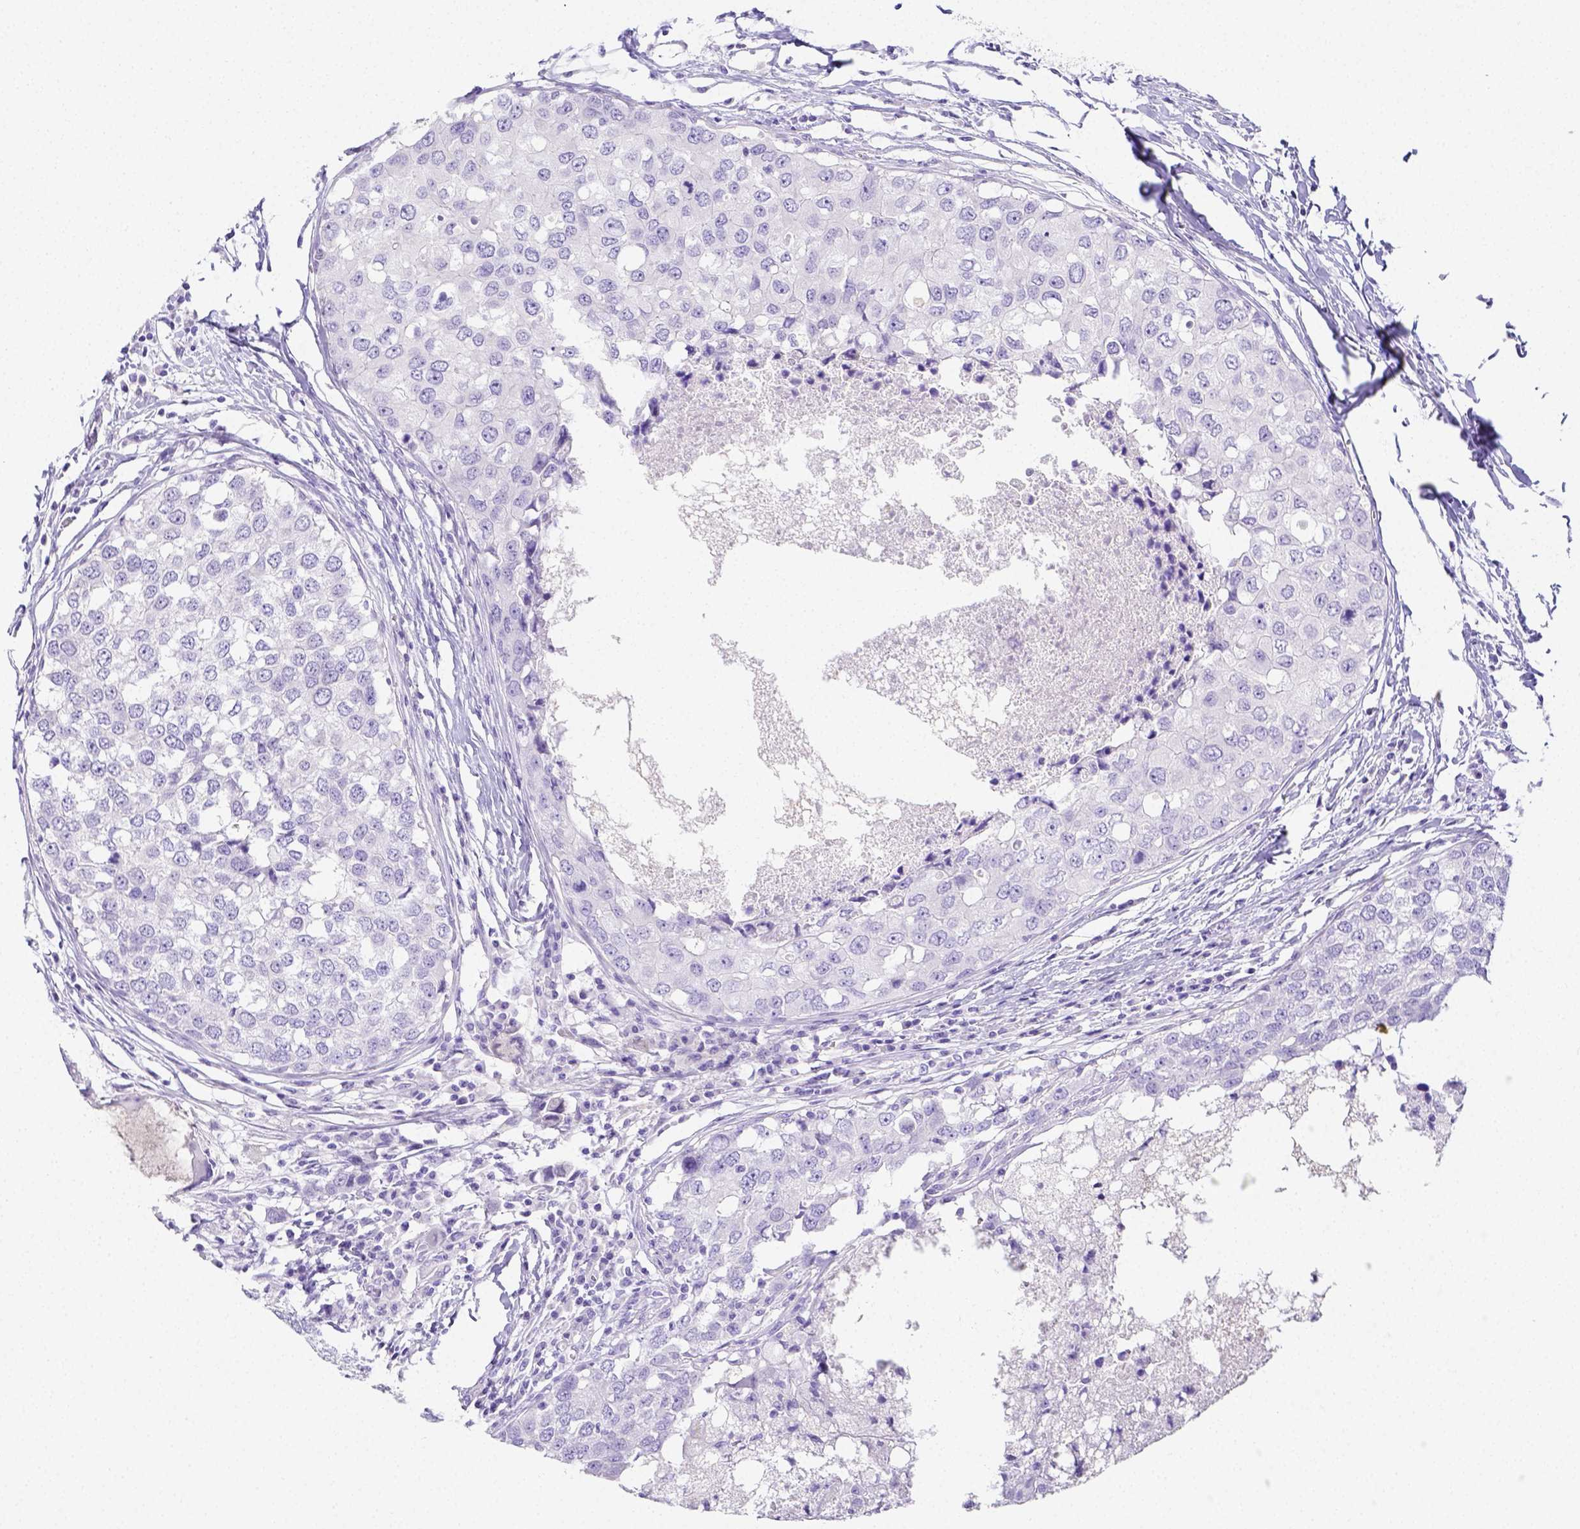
{"staining": {"intensity": "negative", "quantity": "none", "location": "none"}, "tissue": "breast cancer", "cell_type": "Tumor cells", "image_type": "cancer", "snomed": [{"axis": "morphology", "description": "Duct carcinoma"}, {"axis": "topography", "description": "Breast"}], "caption": "IHC image of neoplastic tissue: breast invasive ductal carcinoma stained with DAB exhibits no significant protein positivity in tumor cells.", "gene": "ARHGAP36", "patient": {"sex": "female", "age": 27}}